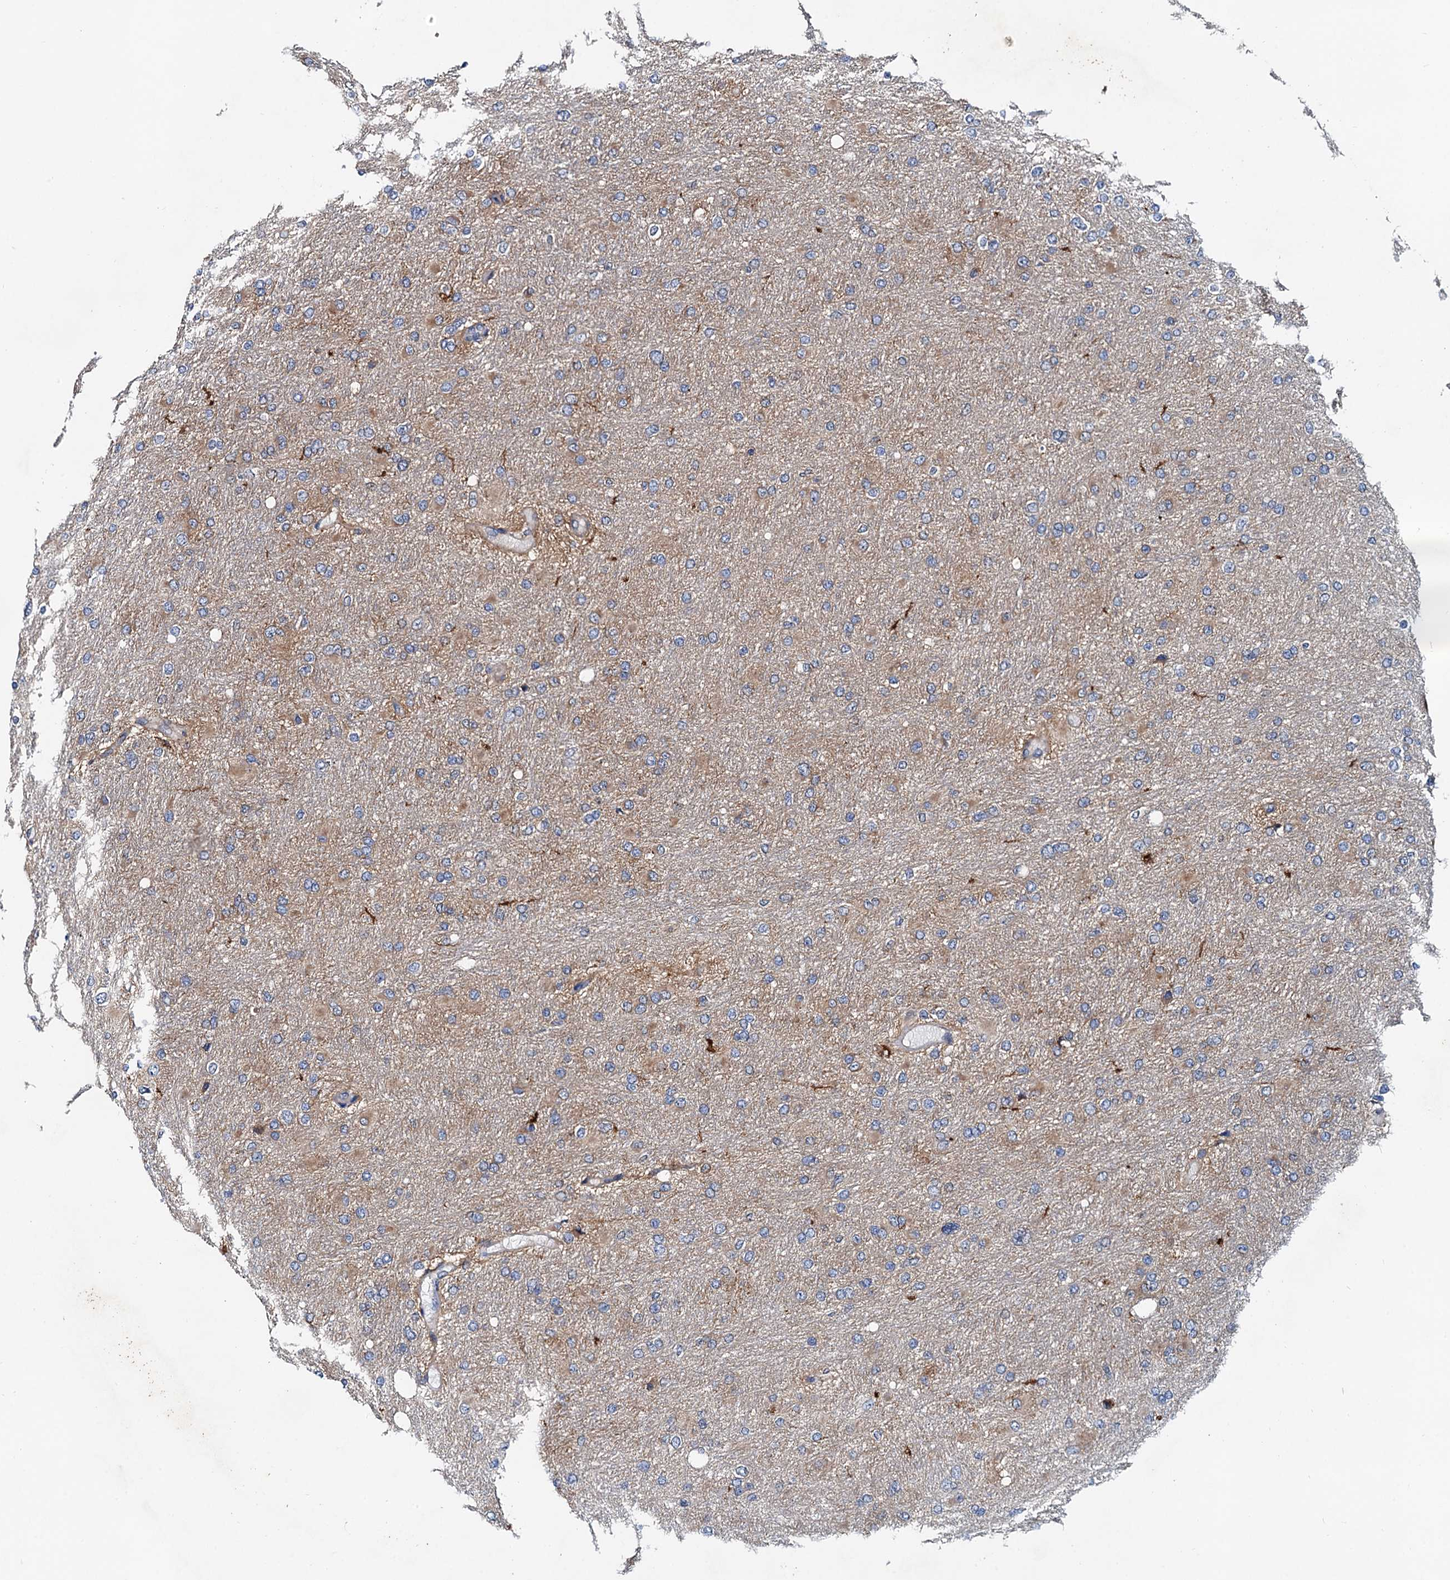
{"staining": {"intensity": "weak", "quantity": "25%-75%", "location": "cytoplasmic/membranous"}, "tissue": "glioma", "cell_type": "Tumor cells", "image_type": "cancer", "snomed": [{"axis": "morphology", "description": "Glioma, malignant, High grade"}, {"axis": "topography", "description": "Cerebral cortex"}], "caption": "The micrograph exhibits a brown stain indicating the presence of a protein in the cytoplasmic/membranous of tumor cells in malignant high-grade glioma.", "gene": "EFL1", "patient": {"sex": "female", "age": 36}}